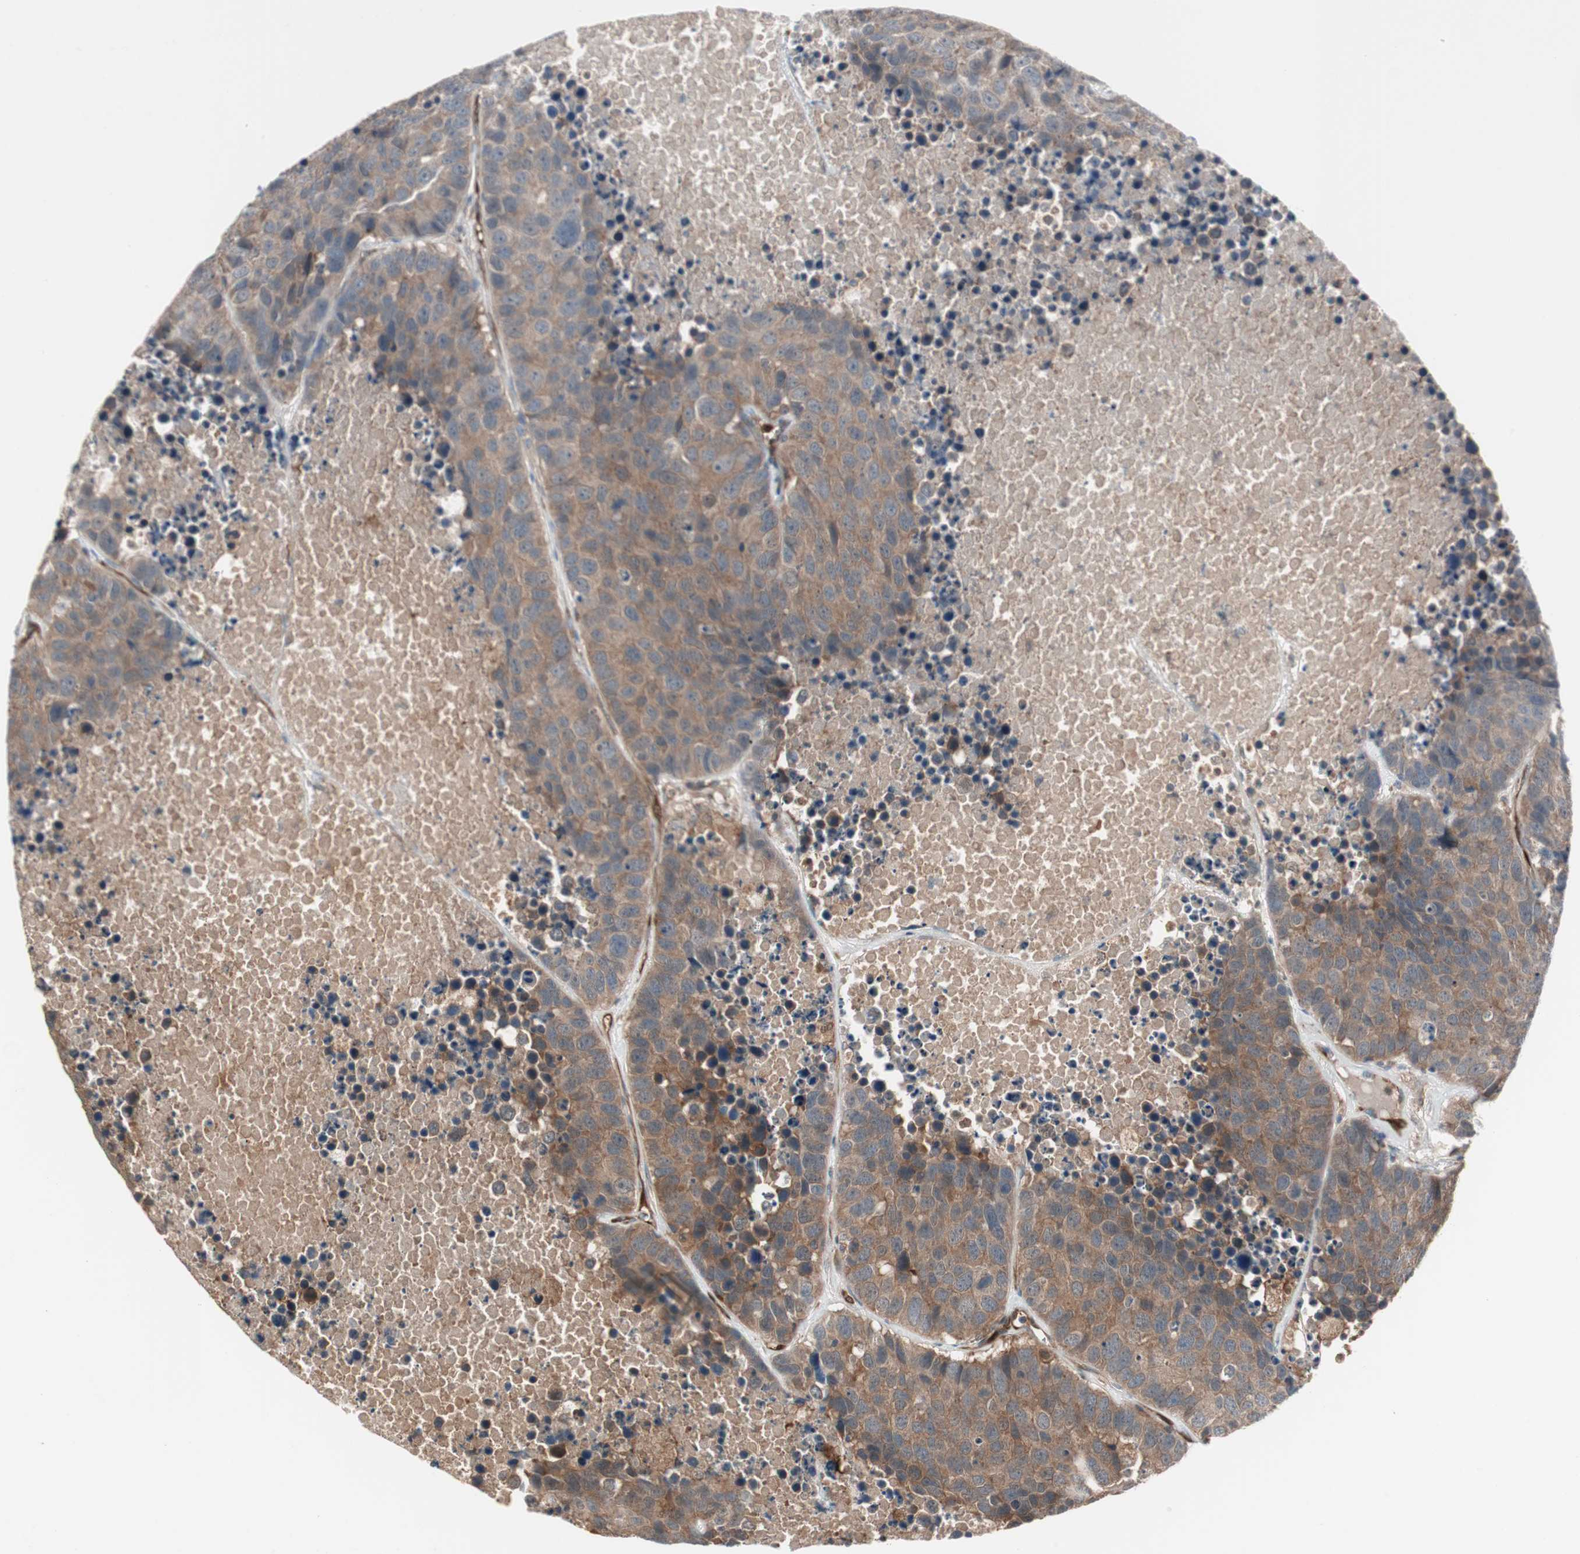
{"staining": {"intensity": "moderate", "quantity": ">75%", "location": "cytoplasmic/membranous"}, "tissue": "carcinoid", "cell_type": "Tumor cells", "image_type": "cancer", "snomed": [{"axis": "morphology", "description": "Carcinoid, malignant, NOS"}, {"axis": "topography", "description": "Lung"}], "caption": "The photomicrograph displays immunohistochemical staining of carcinoid (malignant). There is moderate cytoplasmic/membranous positivity is identified in approximately >75% of tumor cells.", "gene": "STAB1", "patient": {"sex": "male", "age": 60}}